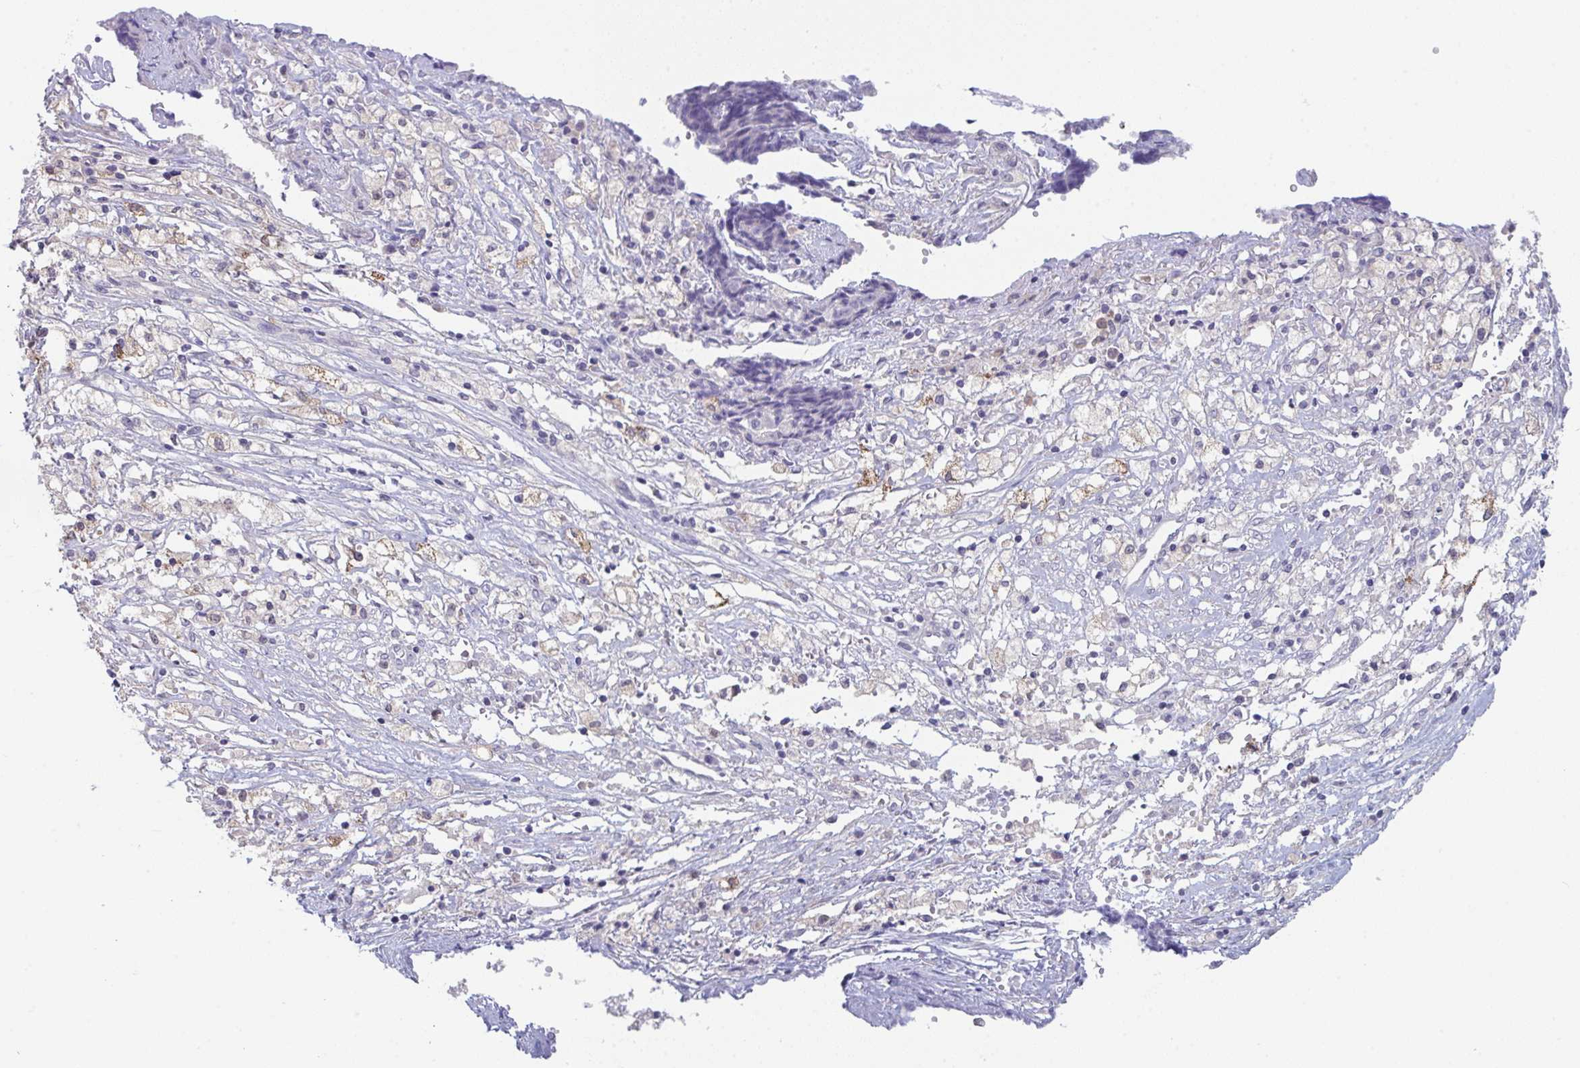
{"staining": {"intensity": "negative", "quantity": "none", "location": "none"}, "tissue": "ovarian cancer", "cell_type": "Tumor cells", "image_type": "cancer", "snomed": [{"axis": "morphology", "description": "Carcinoma, endometroid"}, {"axis": "topography", "description": "Ovary"}], "caption": "DAB immunohistochemical staining of human ovarian cancer shows no significant staining in tumor cells.", "gene": "PTPRD", "patient": {"sex": "female", "age": 42}}